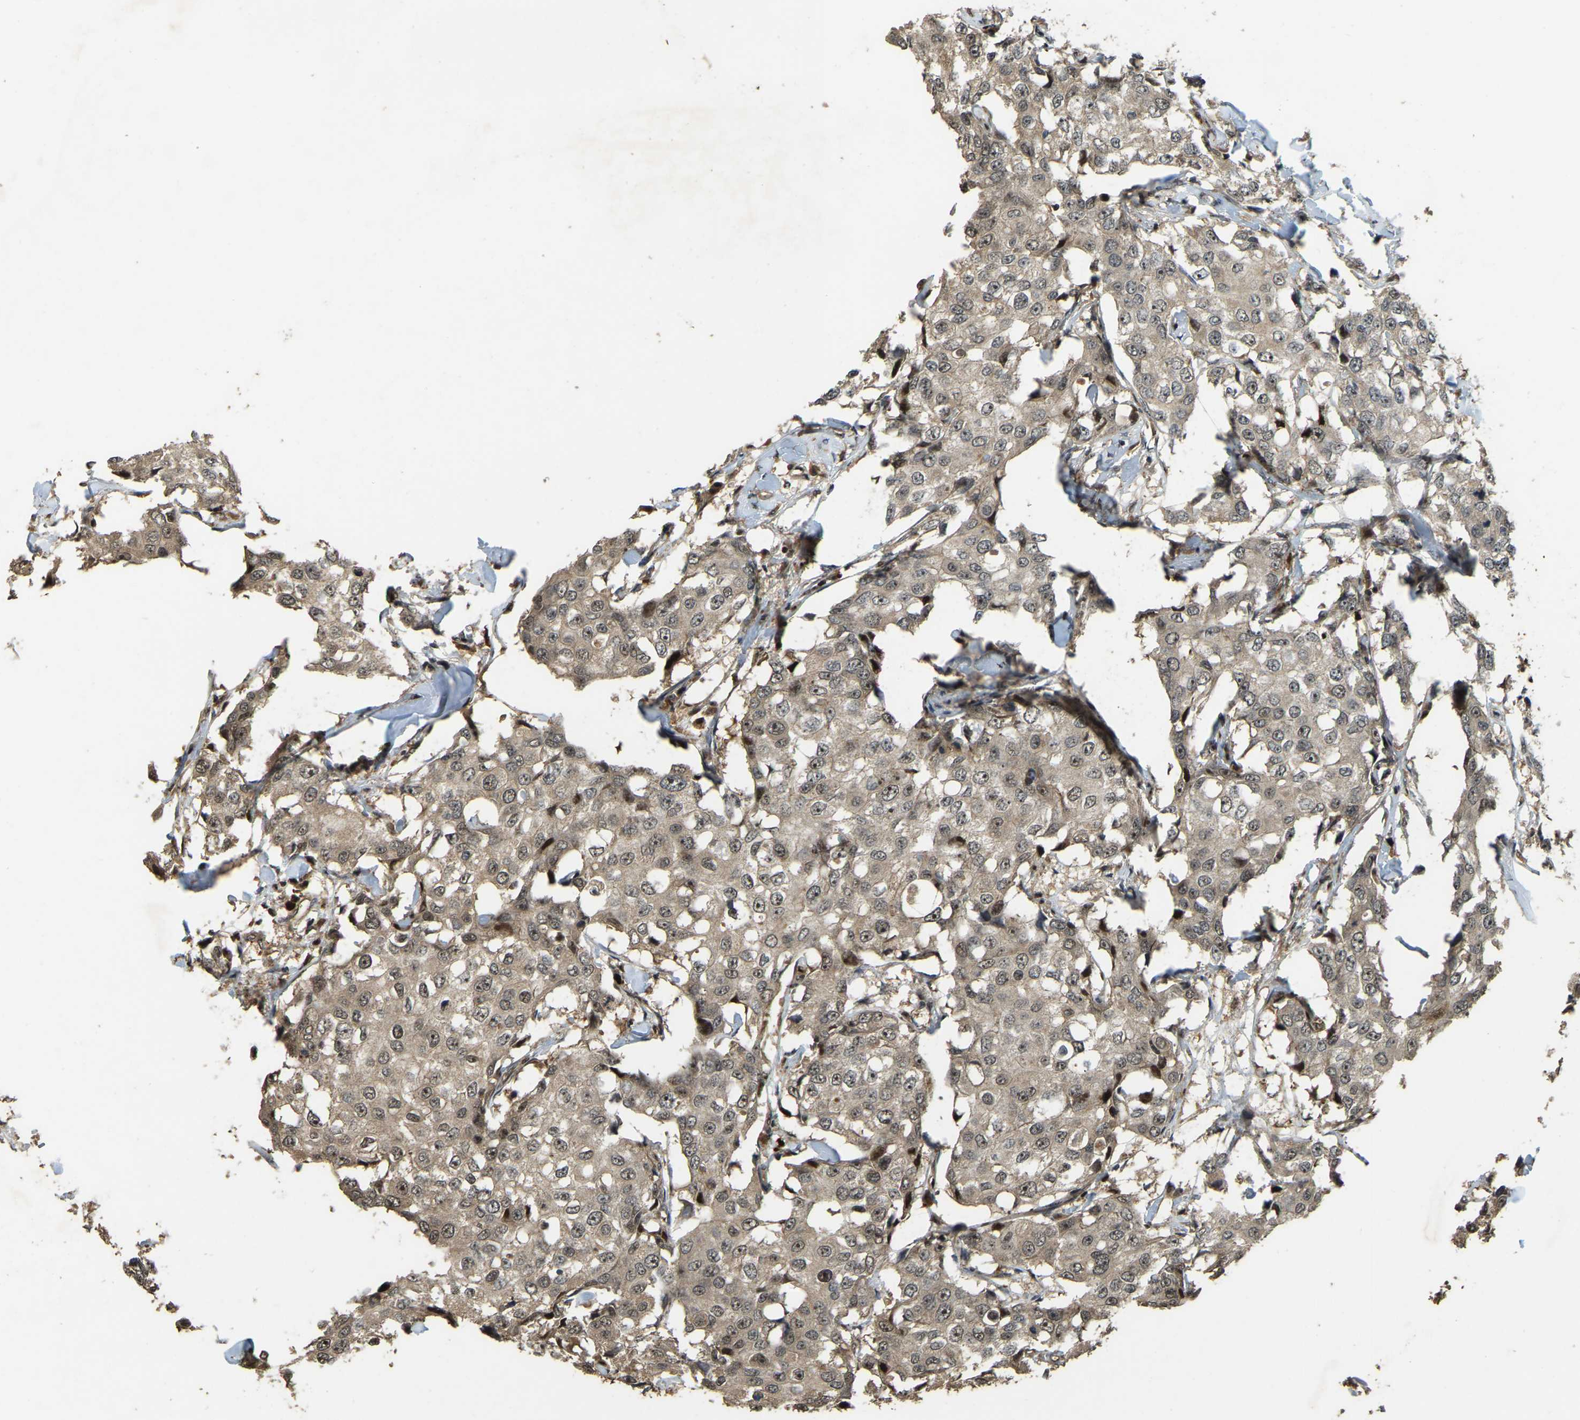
{"staining": {"intensity": "weak", "quantity": ">75%", "location": "cytoplasmic/membranous"}, "tissue": "breast cancer", "cell_type": "Tumor cells", "image_type": "cancer", "snomed": [{"axis": "morphology", "description": "Duct carcinoma"}, {"axis": "topography", "description": "Breast"}], "caption": "A brown stain labels weak cytoplasmic/membranous positivity of a protein in human breast intraductal carcinoma tumor cells.", "gene": "RNF141", "patient": {"sex": "female", "age": 27}}